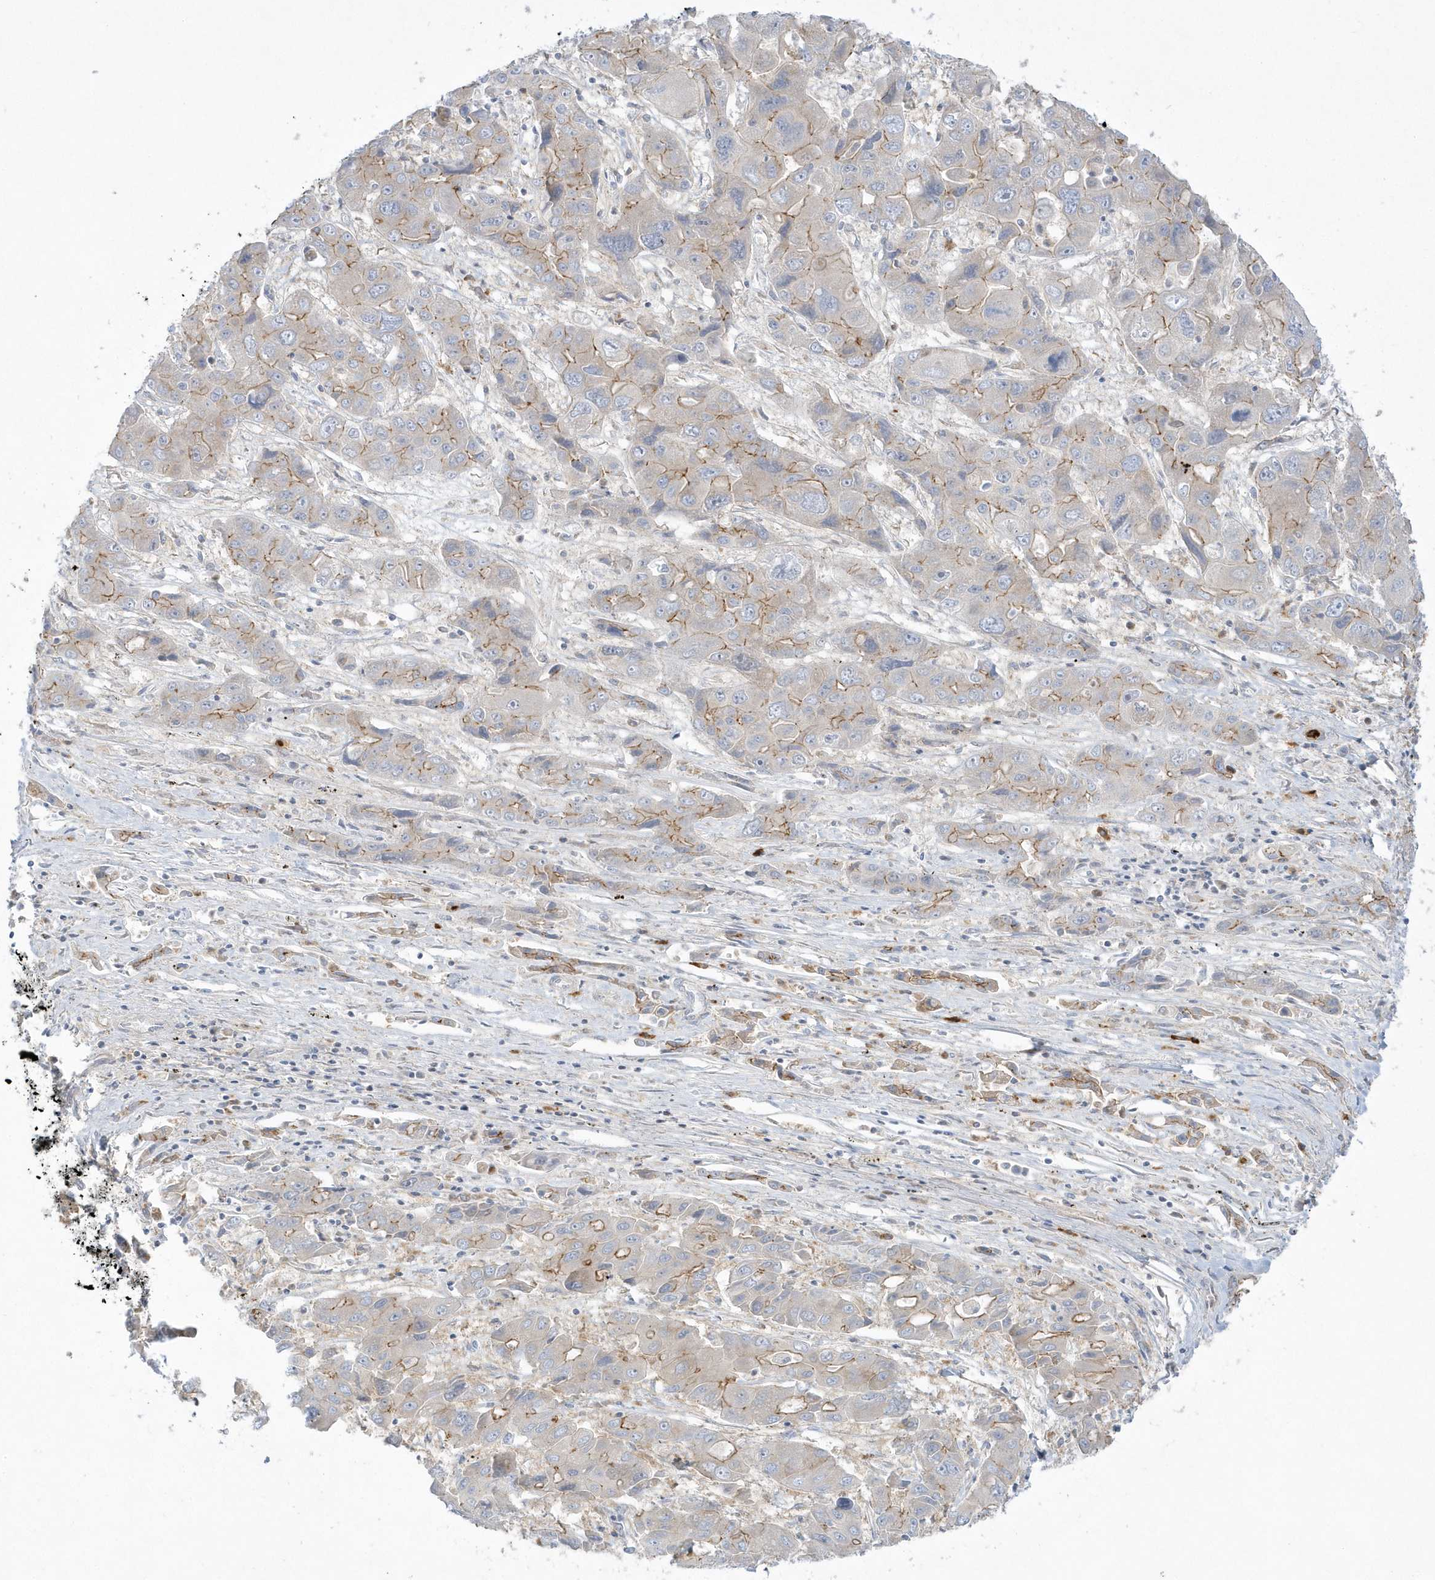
{"staining": {"intensity": "moderate", "quantity": "25%-75%", "location": "cytoplasmic/membranous"}, "tissue": "liver cancer", "cell_type": "Tumor cells", "image_type": "cancer", "snomed": [{"axis": "morphology", "description": "Cholangiocarcinoma"}, {"axis": "topography", "description": "Liver"}], "caption": "Human liver cholangiocarcinoma stained with a protein marker exhibits moderate staining in tumor cells.", "gene": "DNAJC18", "patient": {"sex": "male", "age": 67}}